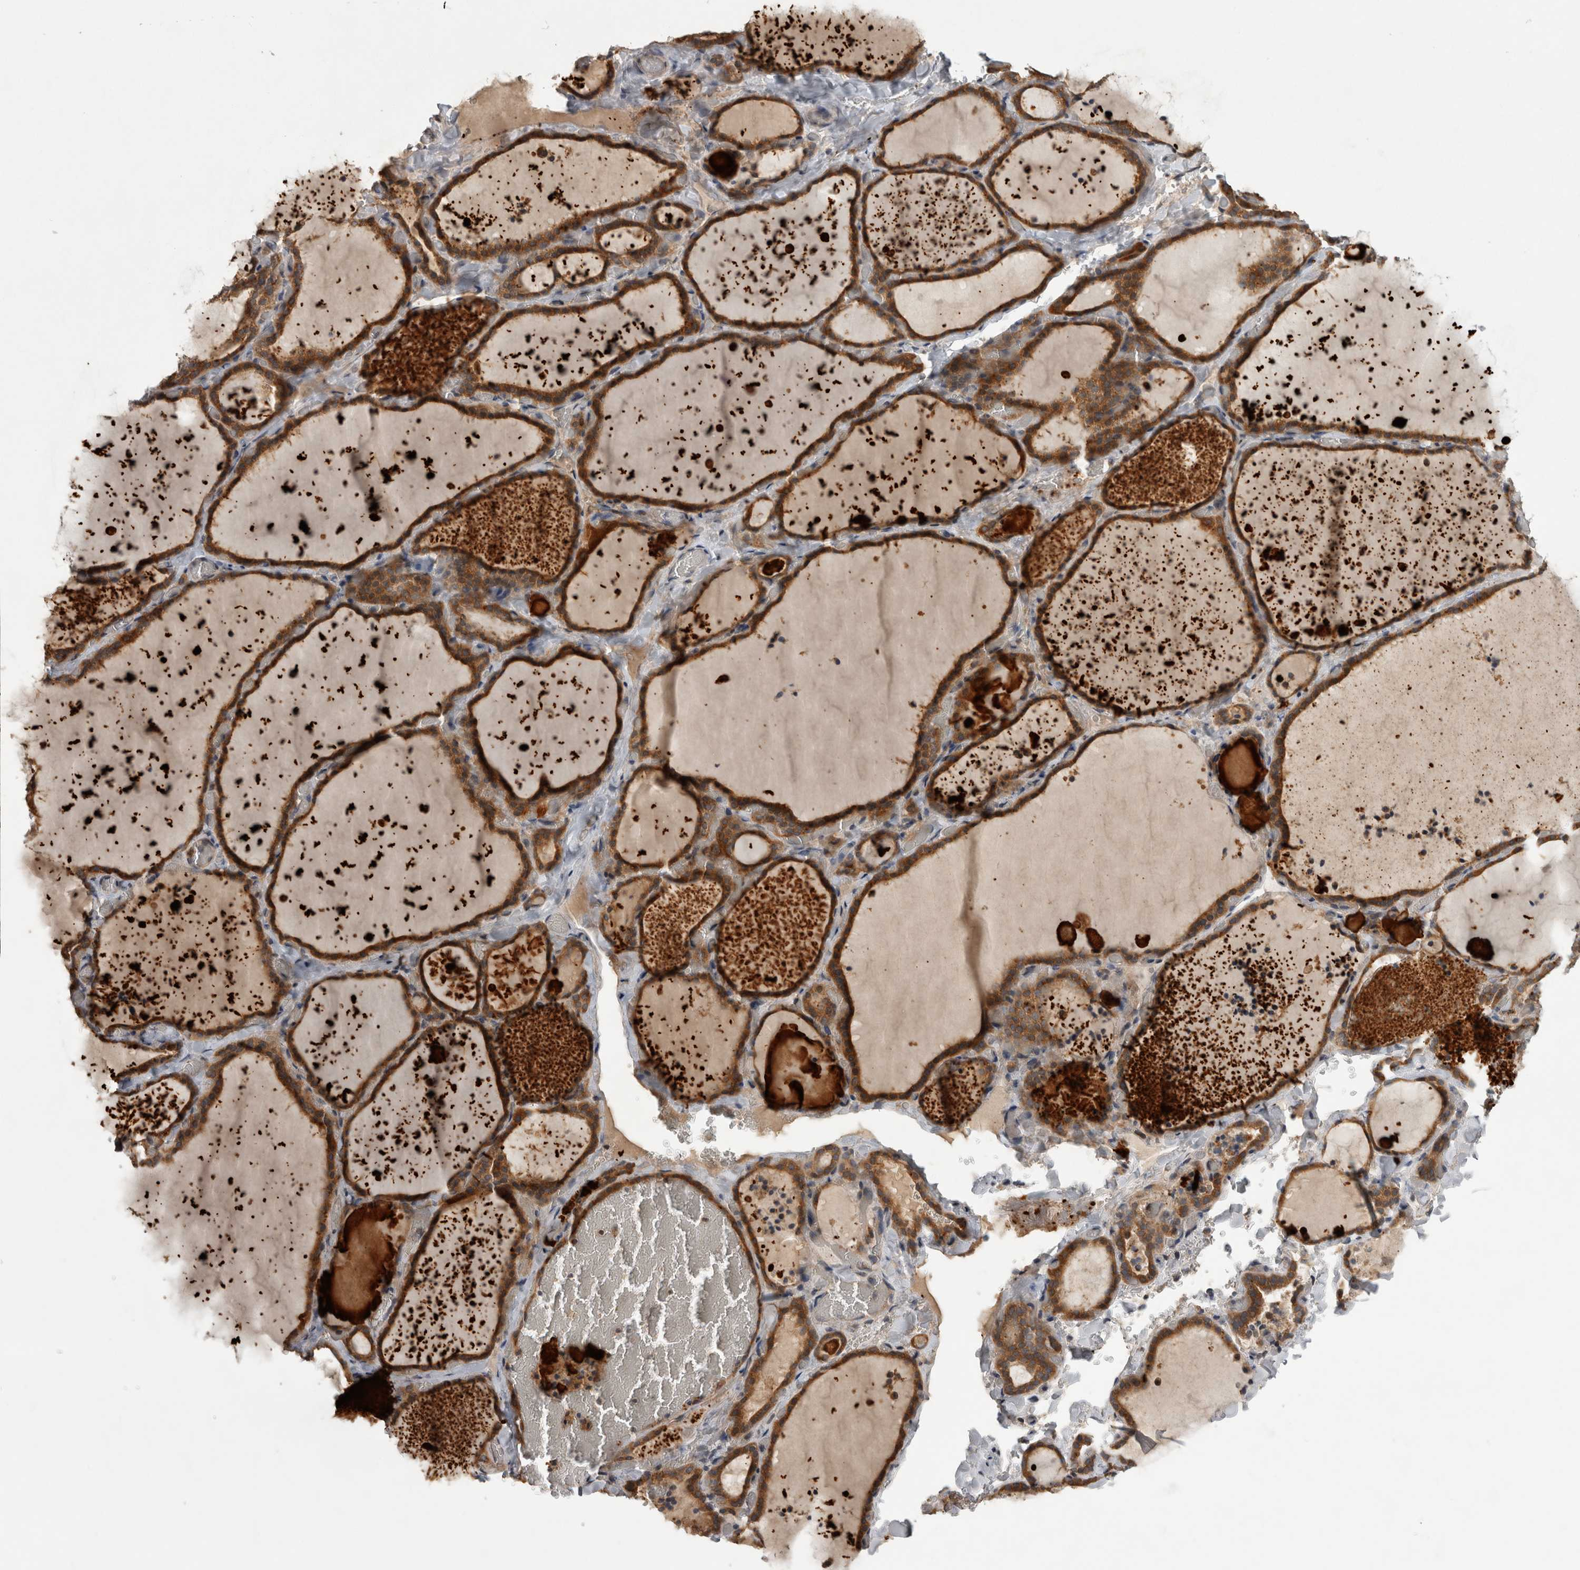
{"staining": {"intensity": "moderate", "quantity": ">75%", "location": "cytoplasmic/membranous"}, "tissue": "thyroid gland", "cell_type": "Glandular cells", "image_type": "normal", "snomed": [{"axis": "morphology", "description": "Normal tissue, NOS"}, {"axis": "topography", "description": "Thyroid gland"}], "caption": "Normal thyroid gland displays moderate cytoplasmic/membranous staining in about >75% of glandular cells, visualized by immunohistochemistry.", "gene": "TRMT61B", "patient": {"sex": "female", "age": 22}}